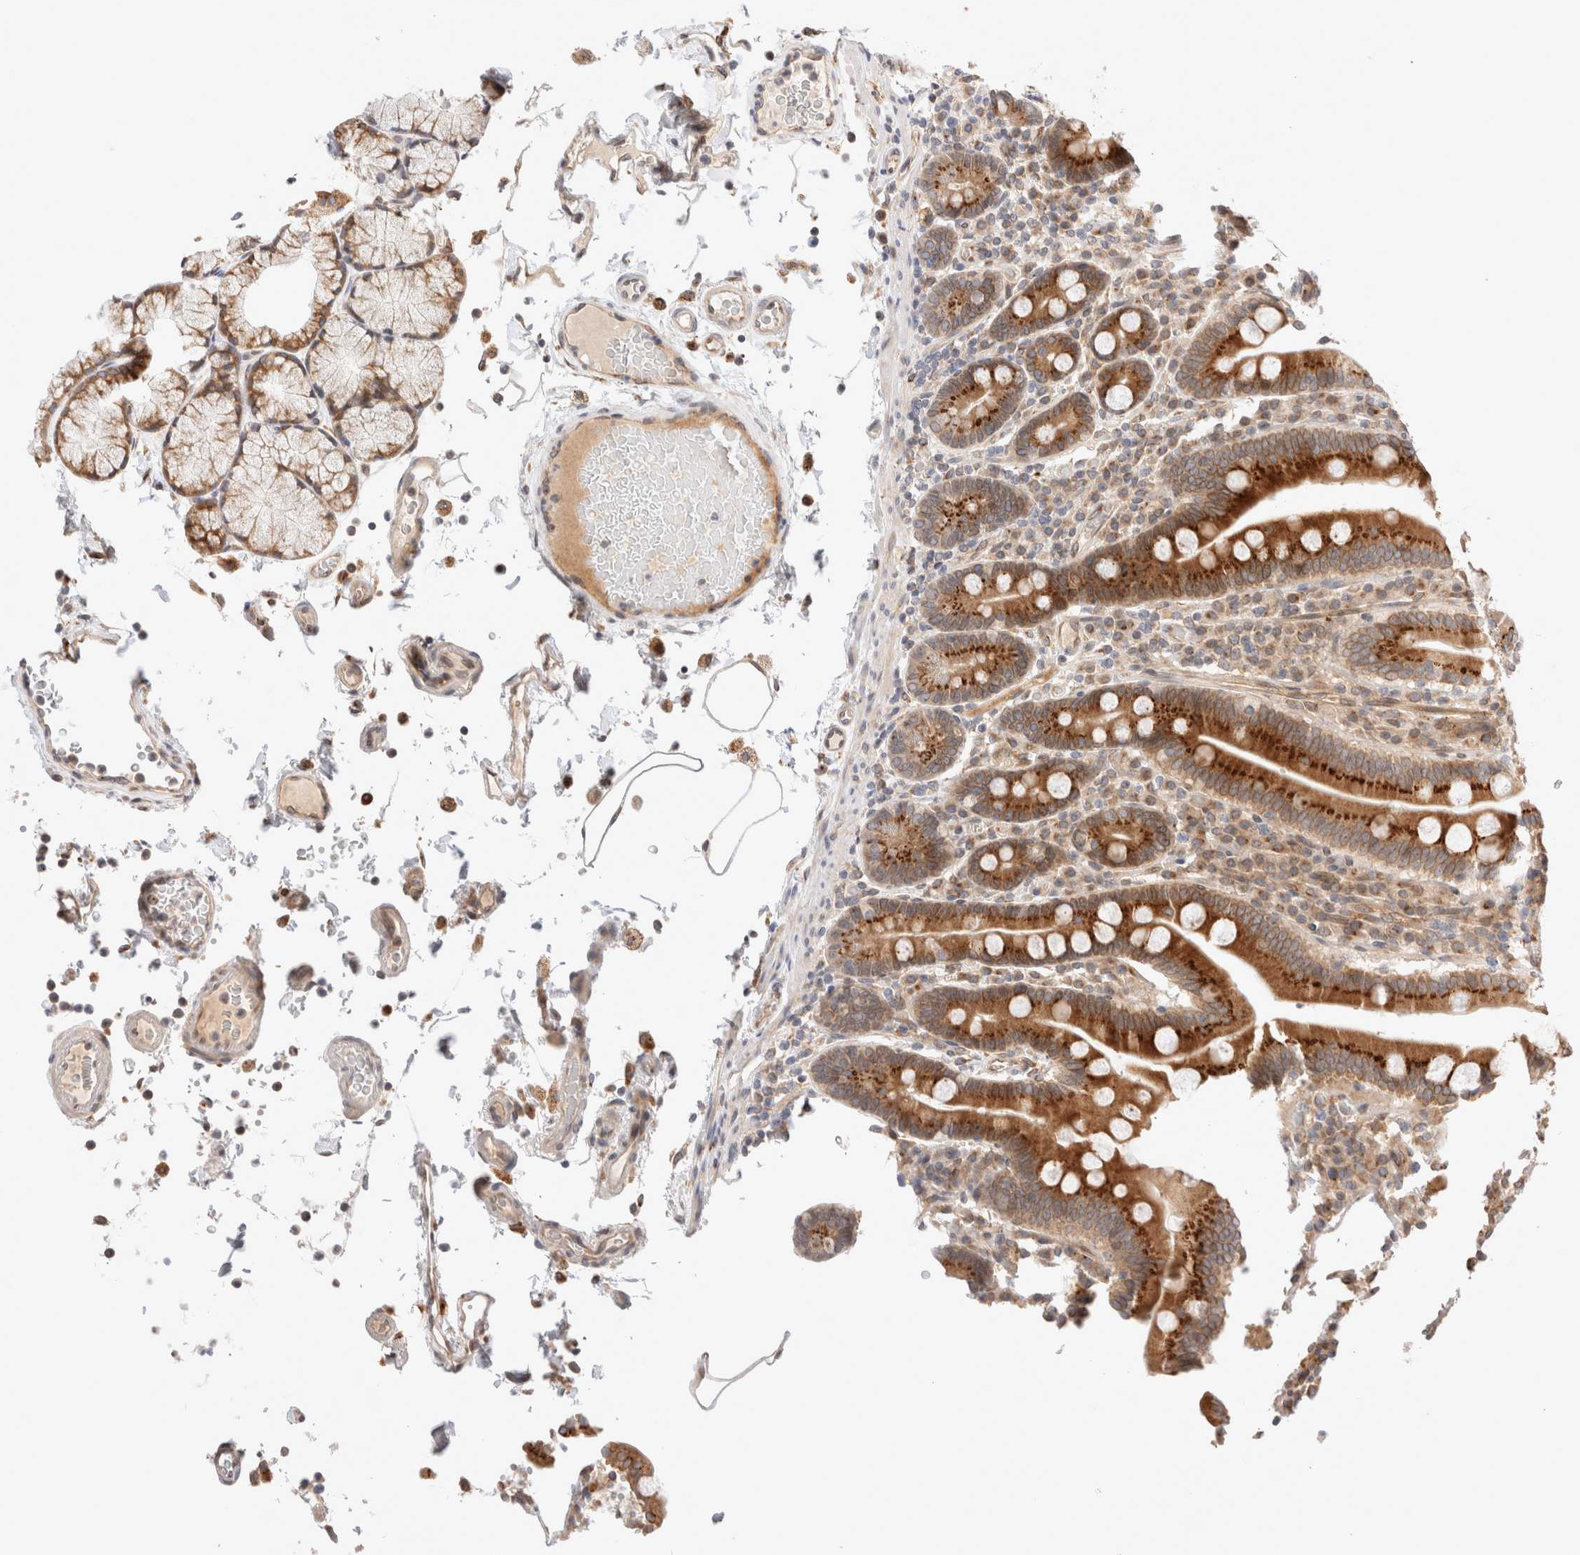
{"staining": {"intensity": "strong", "quantity": ">75%", "location": "cytoplasmic/membranous"}, "tissue": "duodenum", "cell_type": "Glandular cells", "image_type": "normal", "snomed": [{"axis": "morphology", "description": "Normal tissue, NOS"}, {"axis": "topography", "description": "Small intestine, NOS"}], "caption": "Immunohistochemistry (IHC) (DAB) staining of unremarkable human duodenum exhibits strong cytoplasmic/membranous protein positivity in about >75% of glandular cells. (brown staining indicates protein expression, while blue staining denotes nuclei).", "gene": "GCN1", "patient": {"sex": "female", "age": 71}}